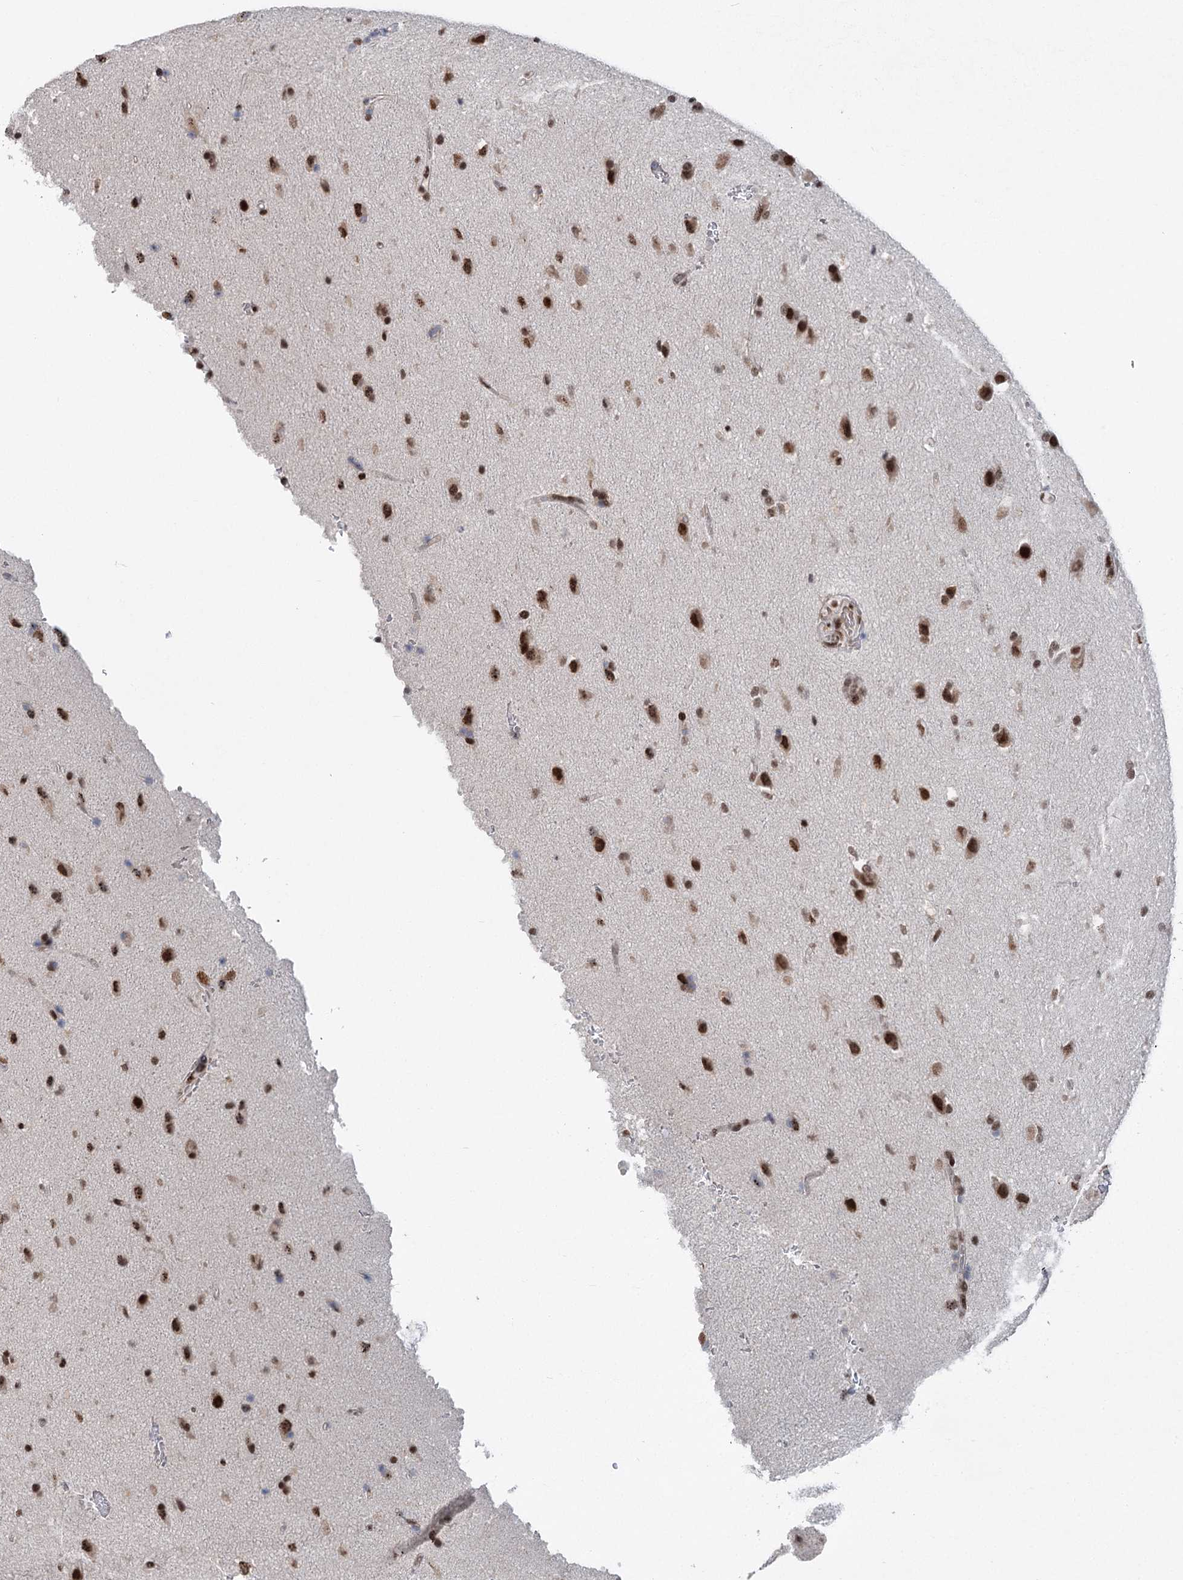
{"staining": {"intensity": "strong", "quantity": ">75%", "location": "nuclear"}, "tissue": "glioma", "cell_type": "Tumor cells", "image_type": "cancer", "snomed": [{"axis": "morphology", "description": "Glioma, malignant, Low grade"}, {"axis": "topography", "description": "Brain"}], "caption": "An image of malignant glioma (low-grade) stained for a protein displays strong nuclear brown staining in tumor cells.", "gene": "CGGBP1", "patient": {"sex": "female", "age": 37}}